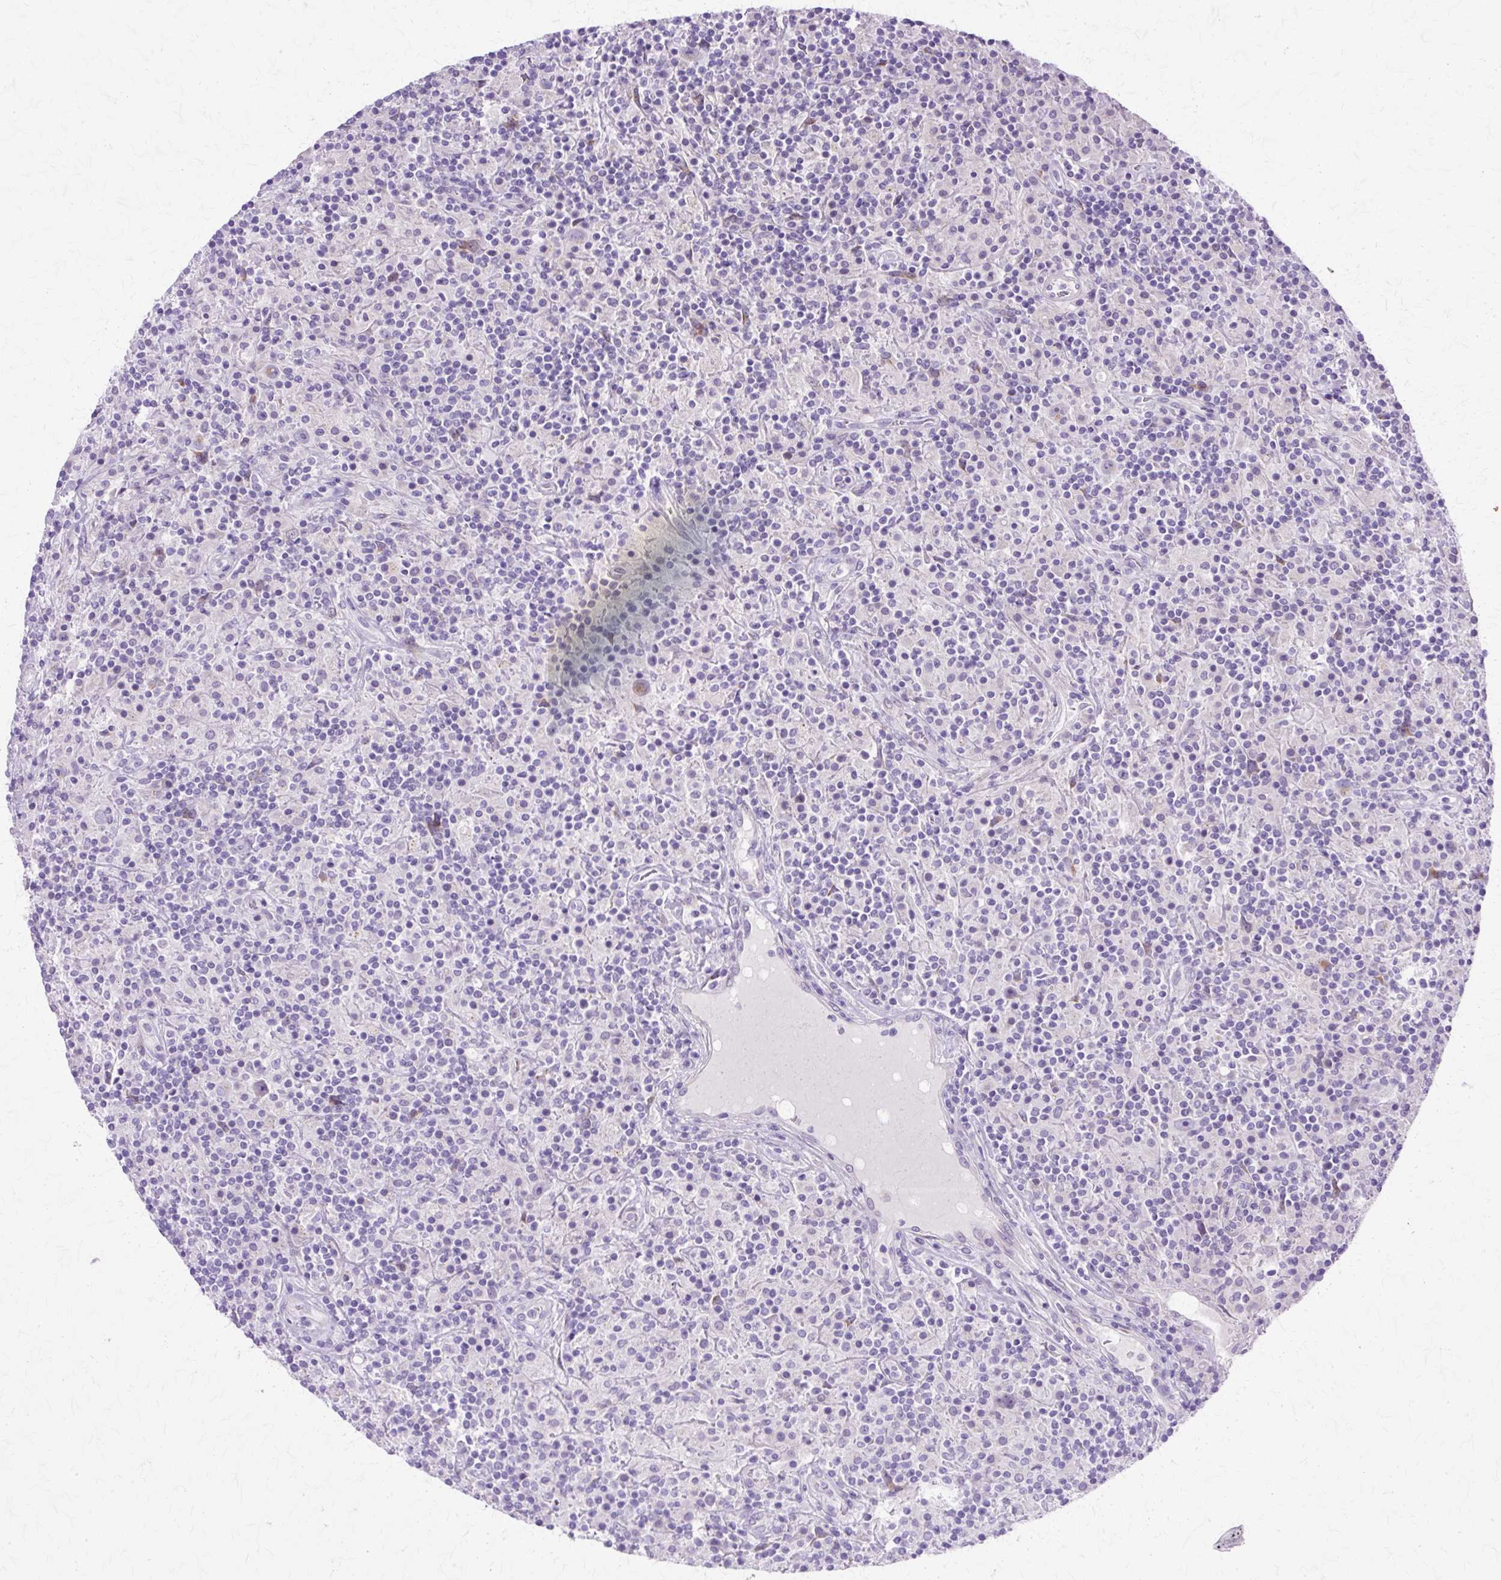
{"staining": {"intensity": "negative", "quantity": "none", "location": "none"}, "tissue": "lymphoma", "cell_type": "Tumor cells", "image_type": "cancer", "snomed": [{"axis": "morphology", "description": "Hodgkin's disease, NOS"}, {"axis": "topography", "description": "Lymph node"}], "caption": "A histopathology image of human Hodgkin's disease is negative for staining in tumor cells.", "gene": "TBC1D3G", "patient": {"sex": "male", "age": 70}}